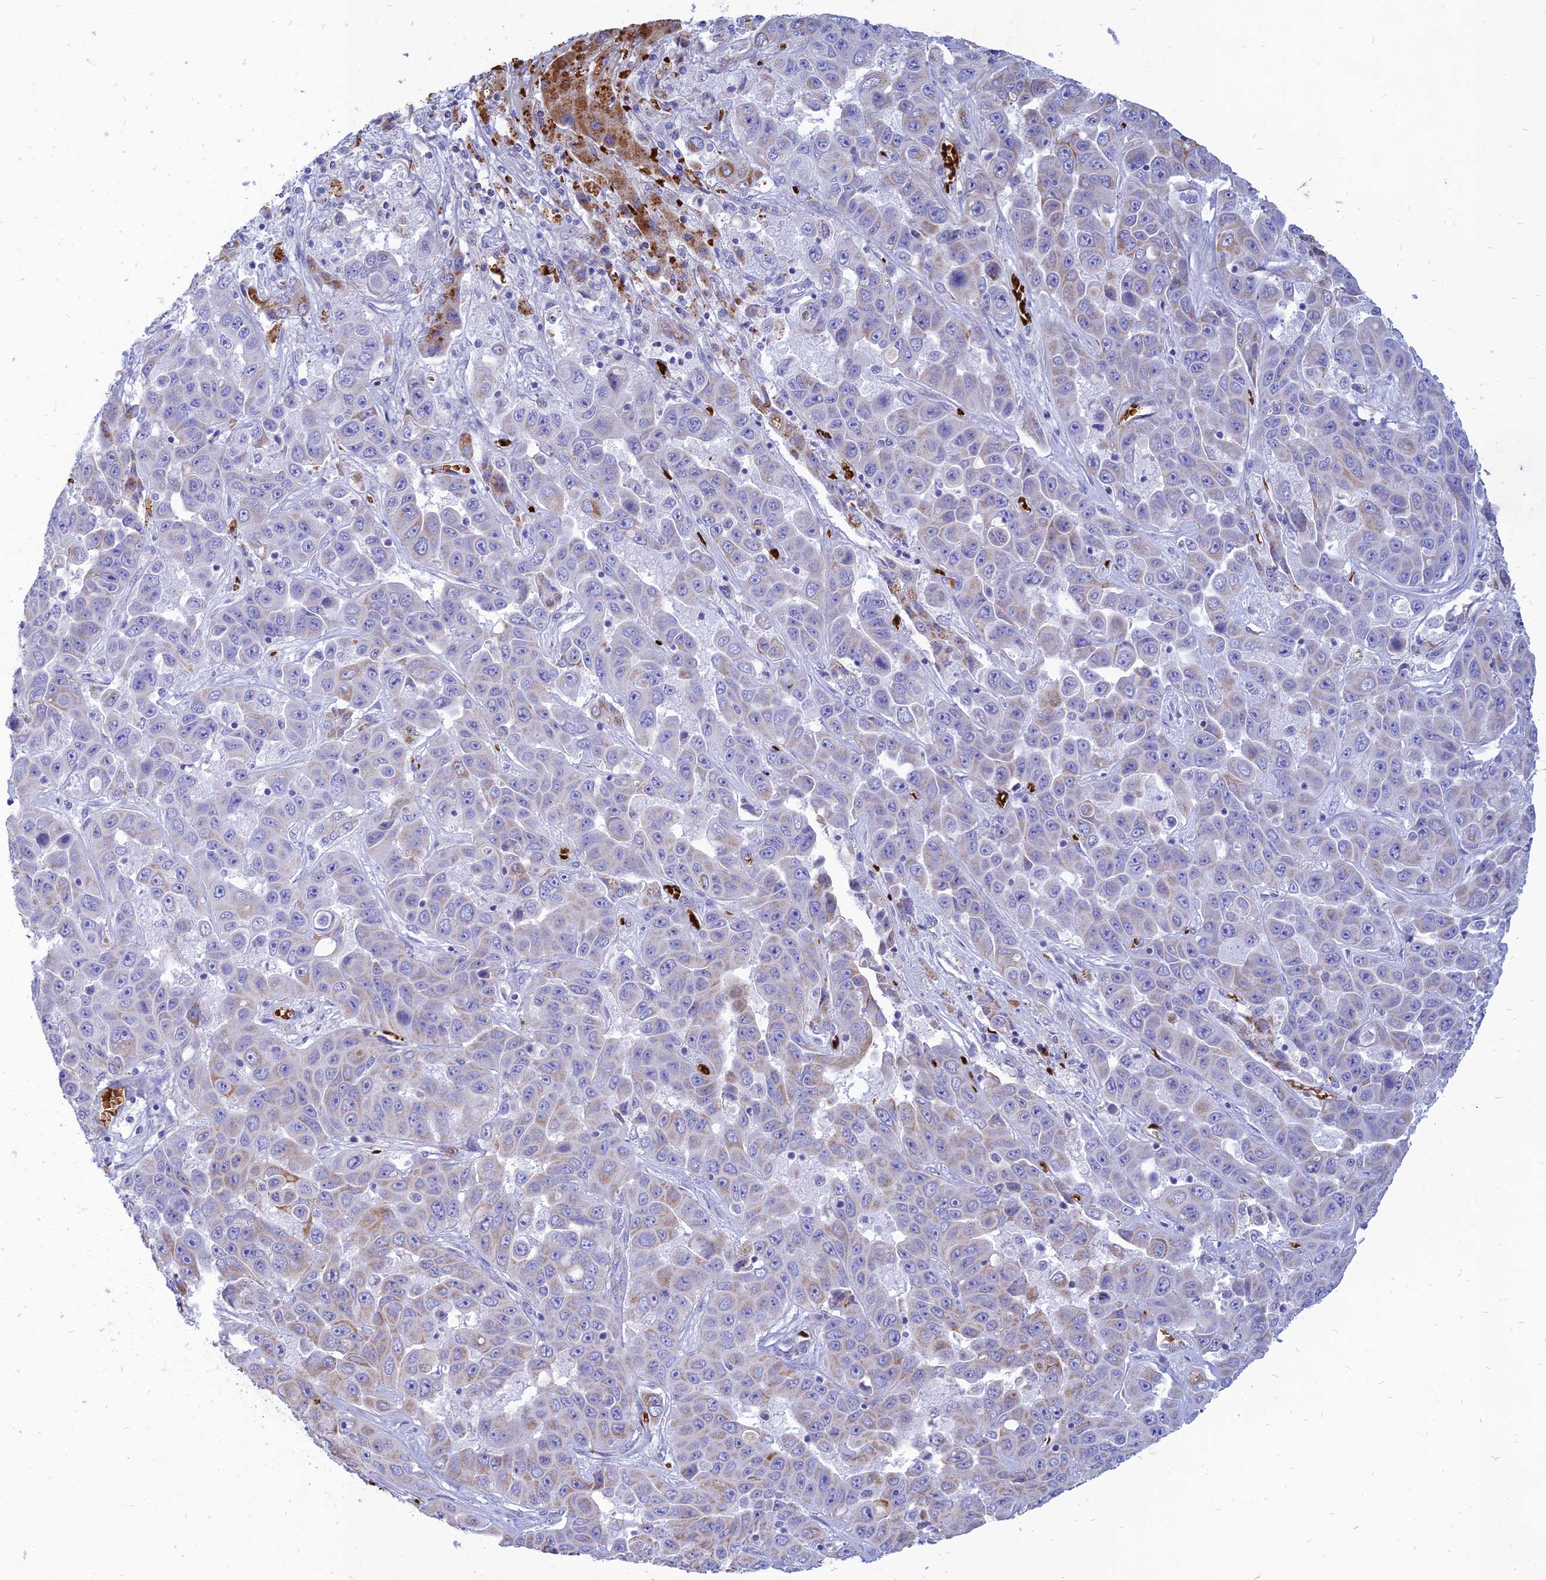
{"staining": {"intensity": "negative", "quantity": "none", "location": "none"}, "tissue": "liver cancer", "cell_type": "Tumor cells", "image_type": "cancer", "snomed": [{"axis": "morphology", "description": "Cholangiocarcinoma"}, {"axis": "topography", "description": "Liver"}], "caption": "Cholangiocarcinoma (liver) was stained to show a protein in brown. There is no significant expression in tumor cells. The staining is performed using DAB (3,3'-diaminobenzidine) brown chromogen with nuclei counter-stained in using hematoxylin.", "gene": "HHAT", "patient": {"sex": "female", "age": 52}}